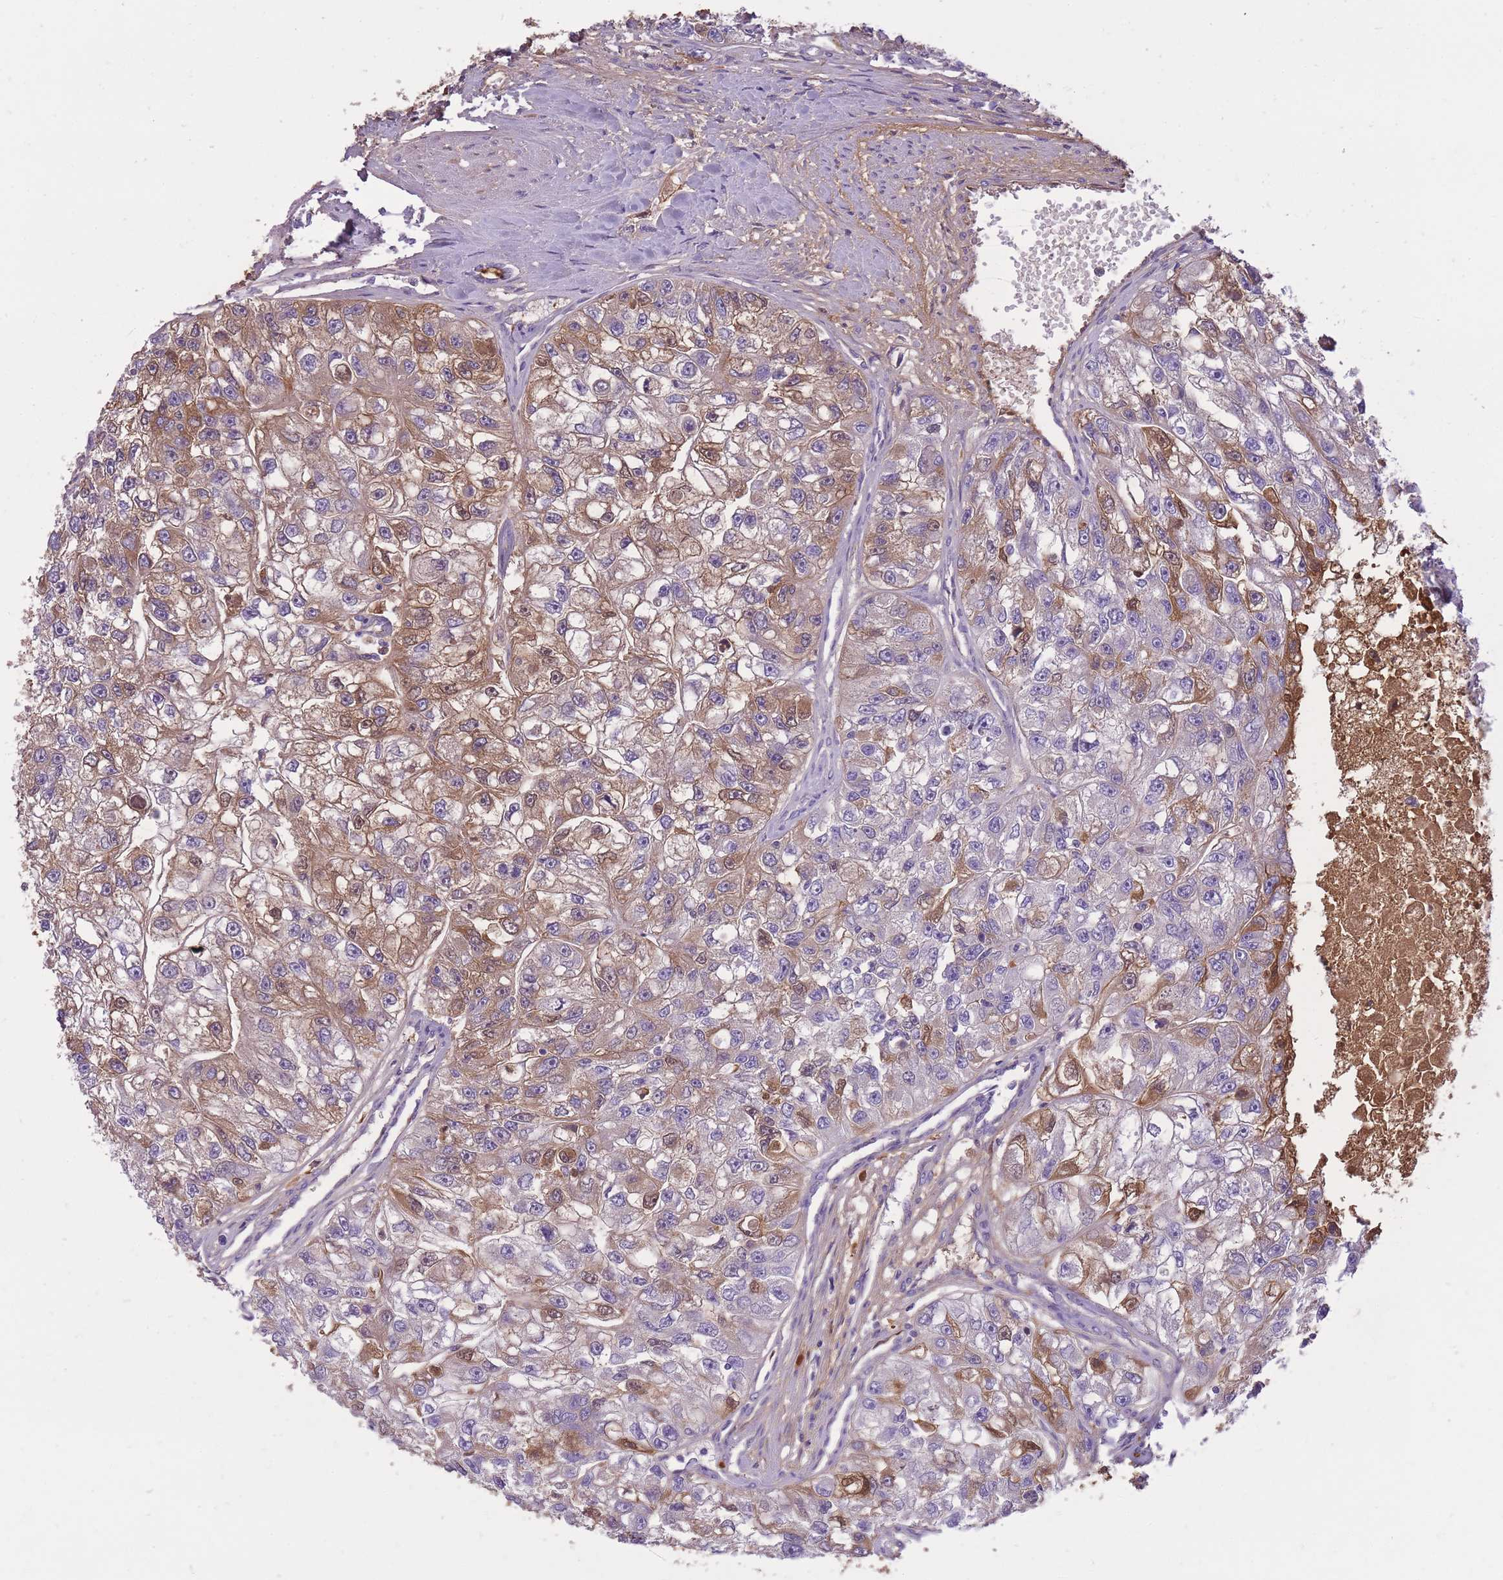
{"staining": {"intensity": "moderate", "quantity": "25%-75%", "location": "cytoplasmic/membranous"}, "tissue": "renal cancer", "cell_type": "Tumor cells", "image_type": "cancer", "snomed": [{"axis": "morphology", "description": "Adenocarcinoma, NOS"}, {"axis": "topography", "description": "Kidney"}], "caption": "Immunohistochemistry (IHC) of human adenocarcinoma (renal) exhibits medium levels of moderate cytoplasmic/membranous staining in approximately 25%-75% of tumor cells.", "gene": "IGKV1D-42", "patient": {"sex": "male", "age": 63}}